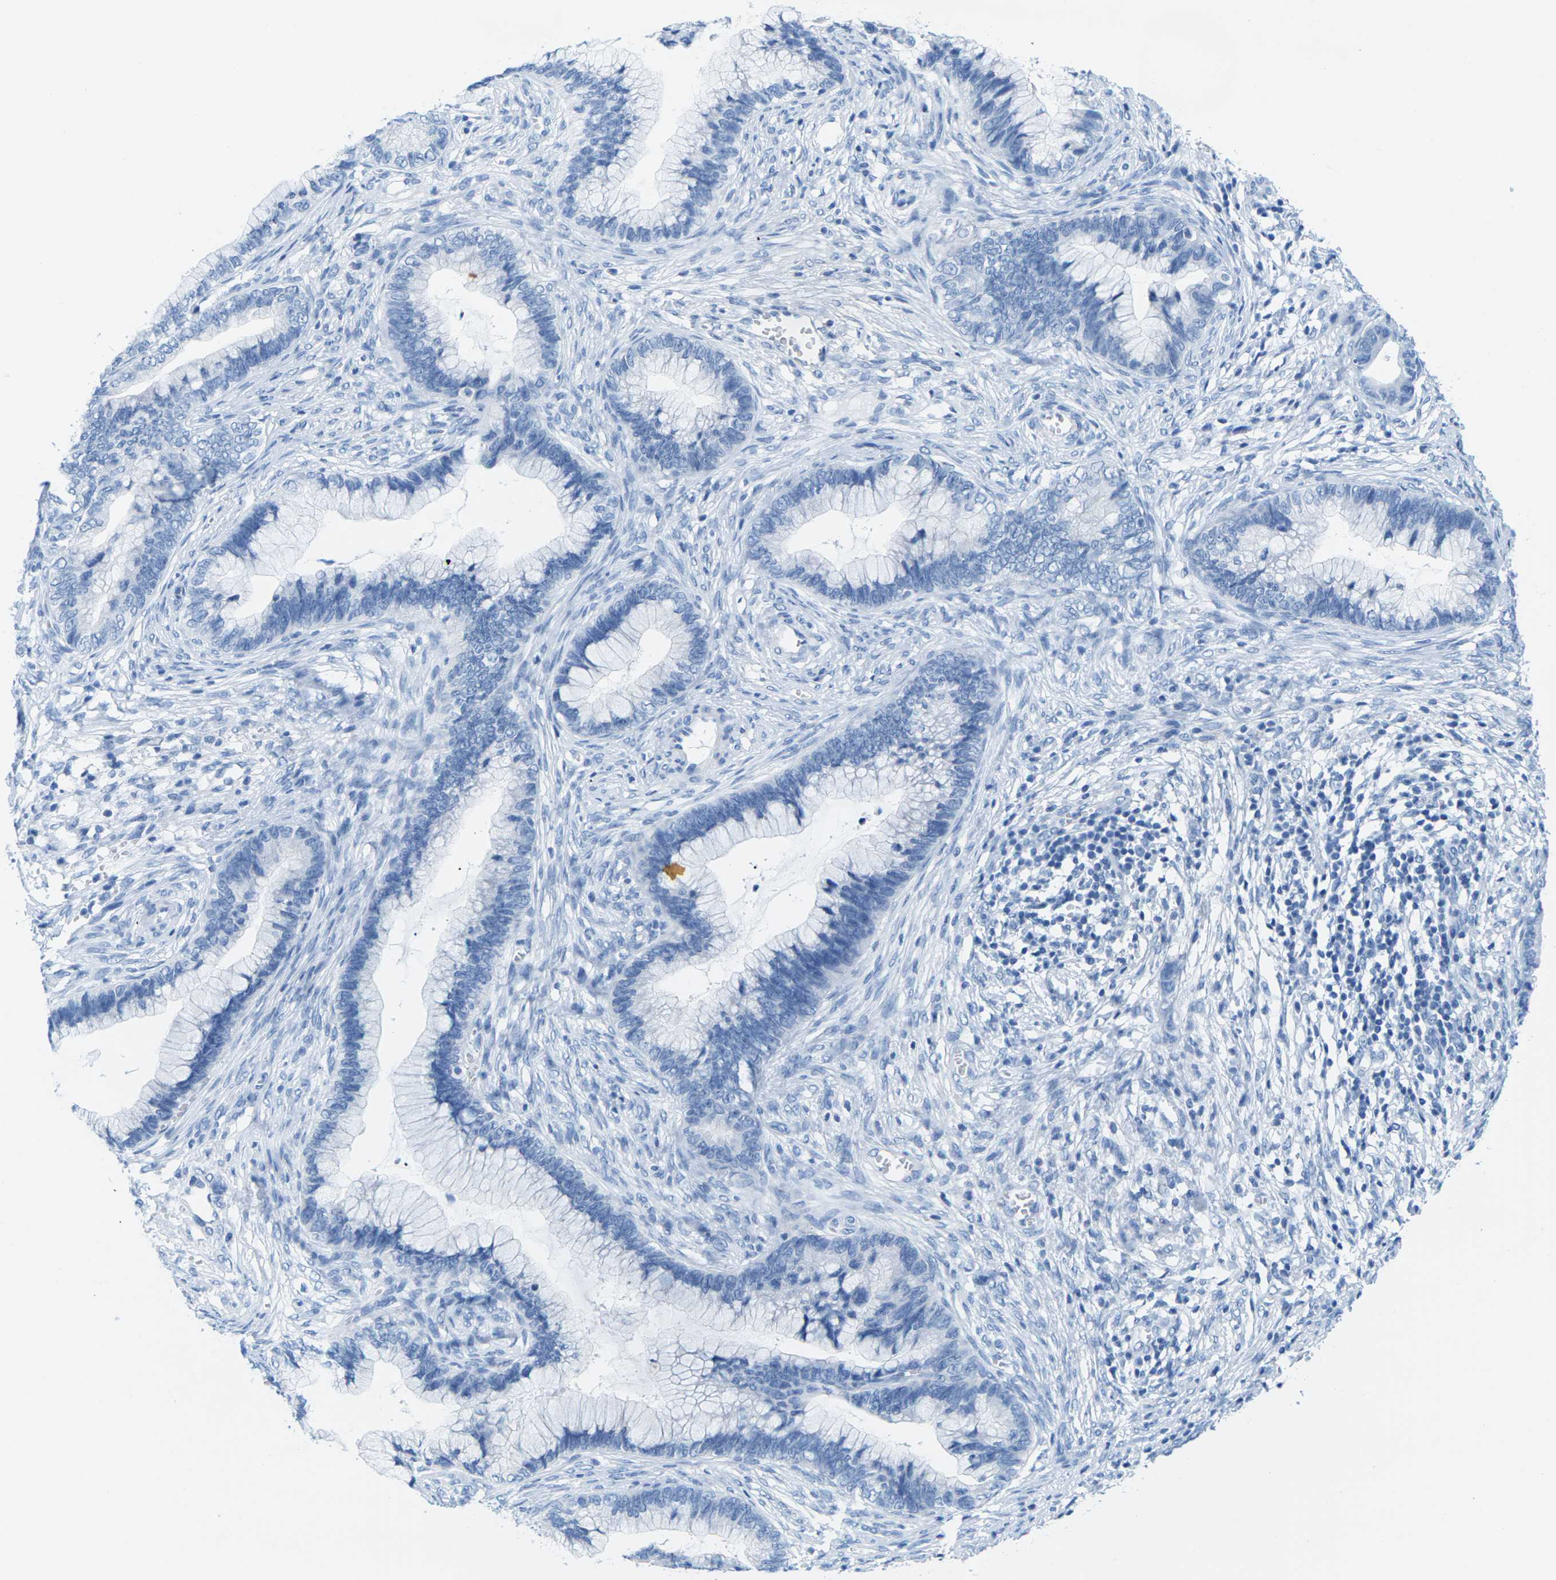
{"staining": {"intensity": "negative", "quantity": "none", "location": "none"}, "tissue": "cervical cancer", "cell_type": "Tumor cells", "image_type": "cancer", "snomed": [{"axis": "morphology", "description": "Adenocarcinoma, NOS"}, {"axis": "topography", "description": "Cervix"}], "caption": "Immunohistochemistry (IHC) histopathology image of adenocarcinoma (cervical) stained for a protein (brown), which exhibits no staining in tumor cells.", "gene": "SLC12A1", "patient": {"sex": "female", "age": 44}}